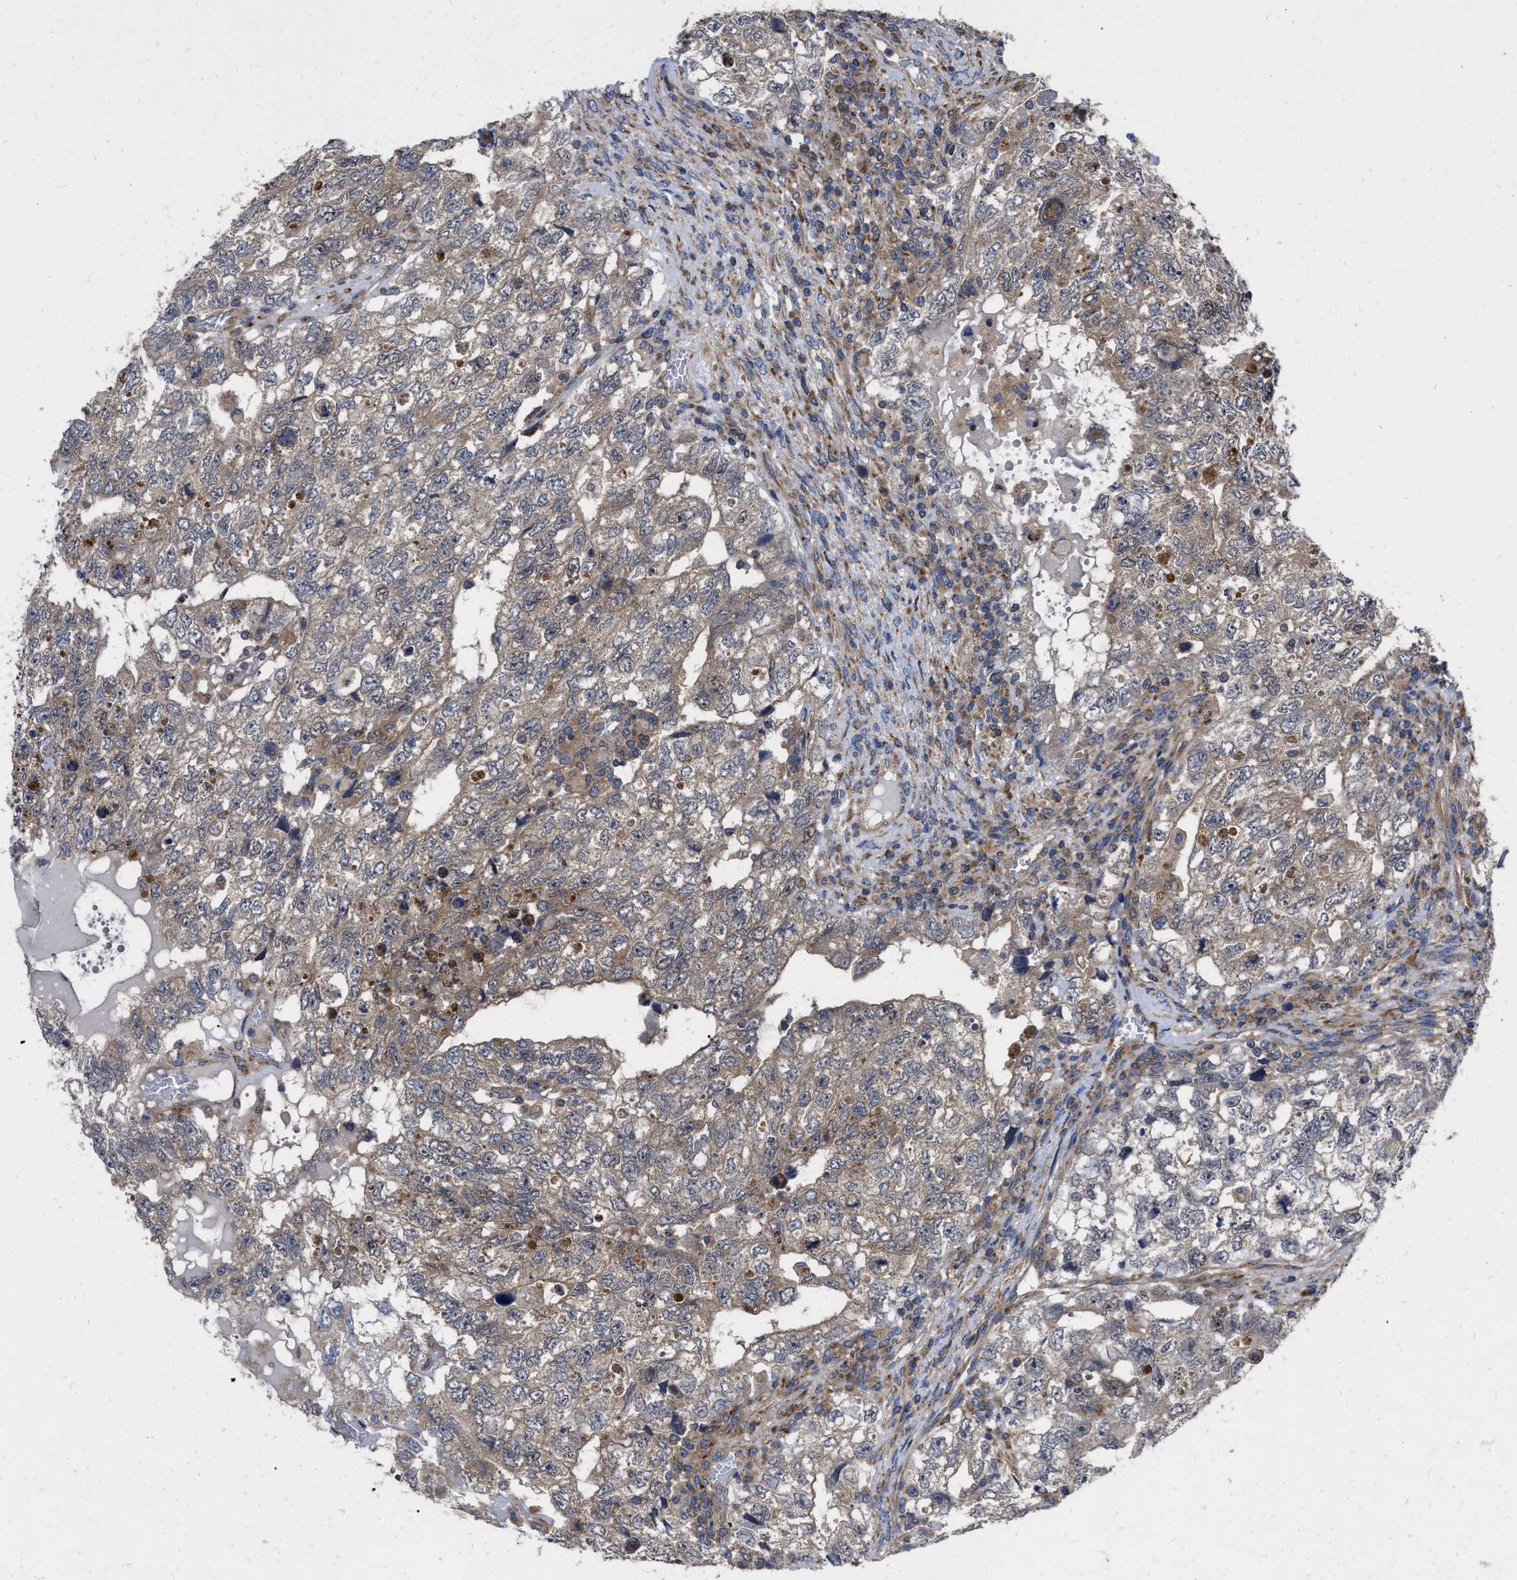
{"staining": {"intensity": "weak", "quantity": ">75%", "location": "cytoplasmic/membranous"}, "tissue": "testis cancer", "cell_type": "Tumor cells", "image_type": "cancer", "snomed": [{"axis": "morphology", "description": "Carcinoma, Embryonal, NOS"}, {"axis": "topography", "description": "Testis"}], "caption": "A low amount of weak cytoplasmic/membranous staining is present in about >75% of tumor cells in testis cancer (embryonal carcinoma) tissue.", "gene": "CDKN2C", "patient": {"sex": "male", "age": 36}}